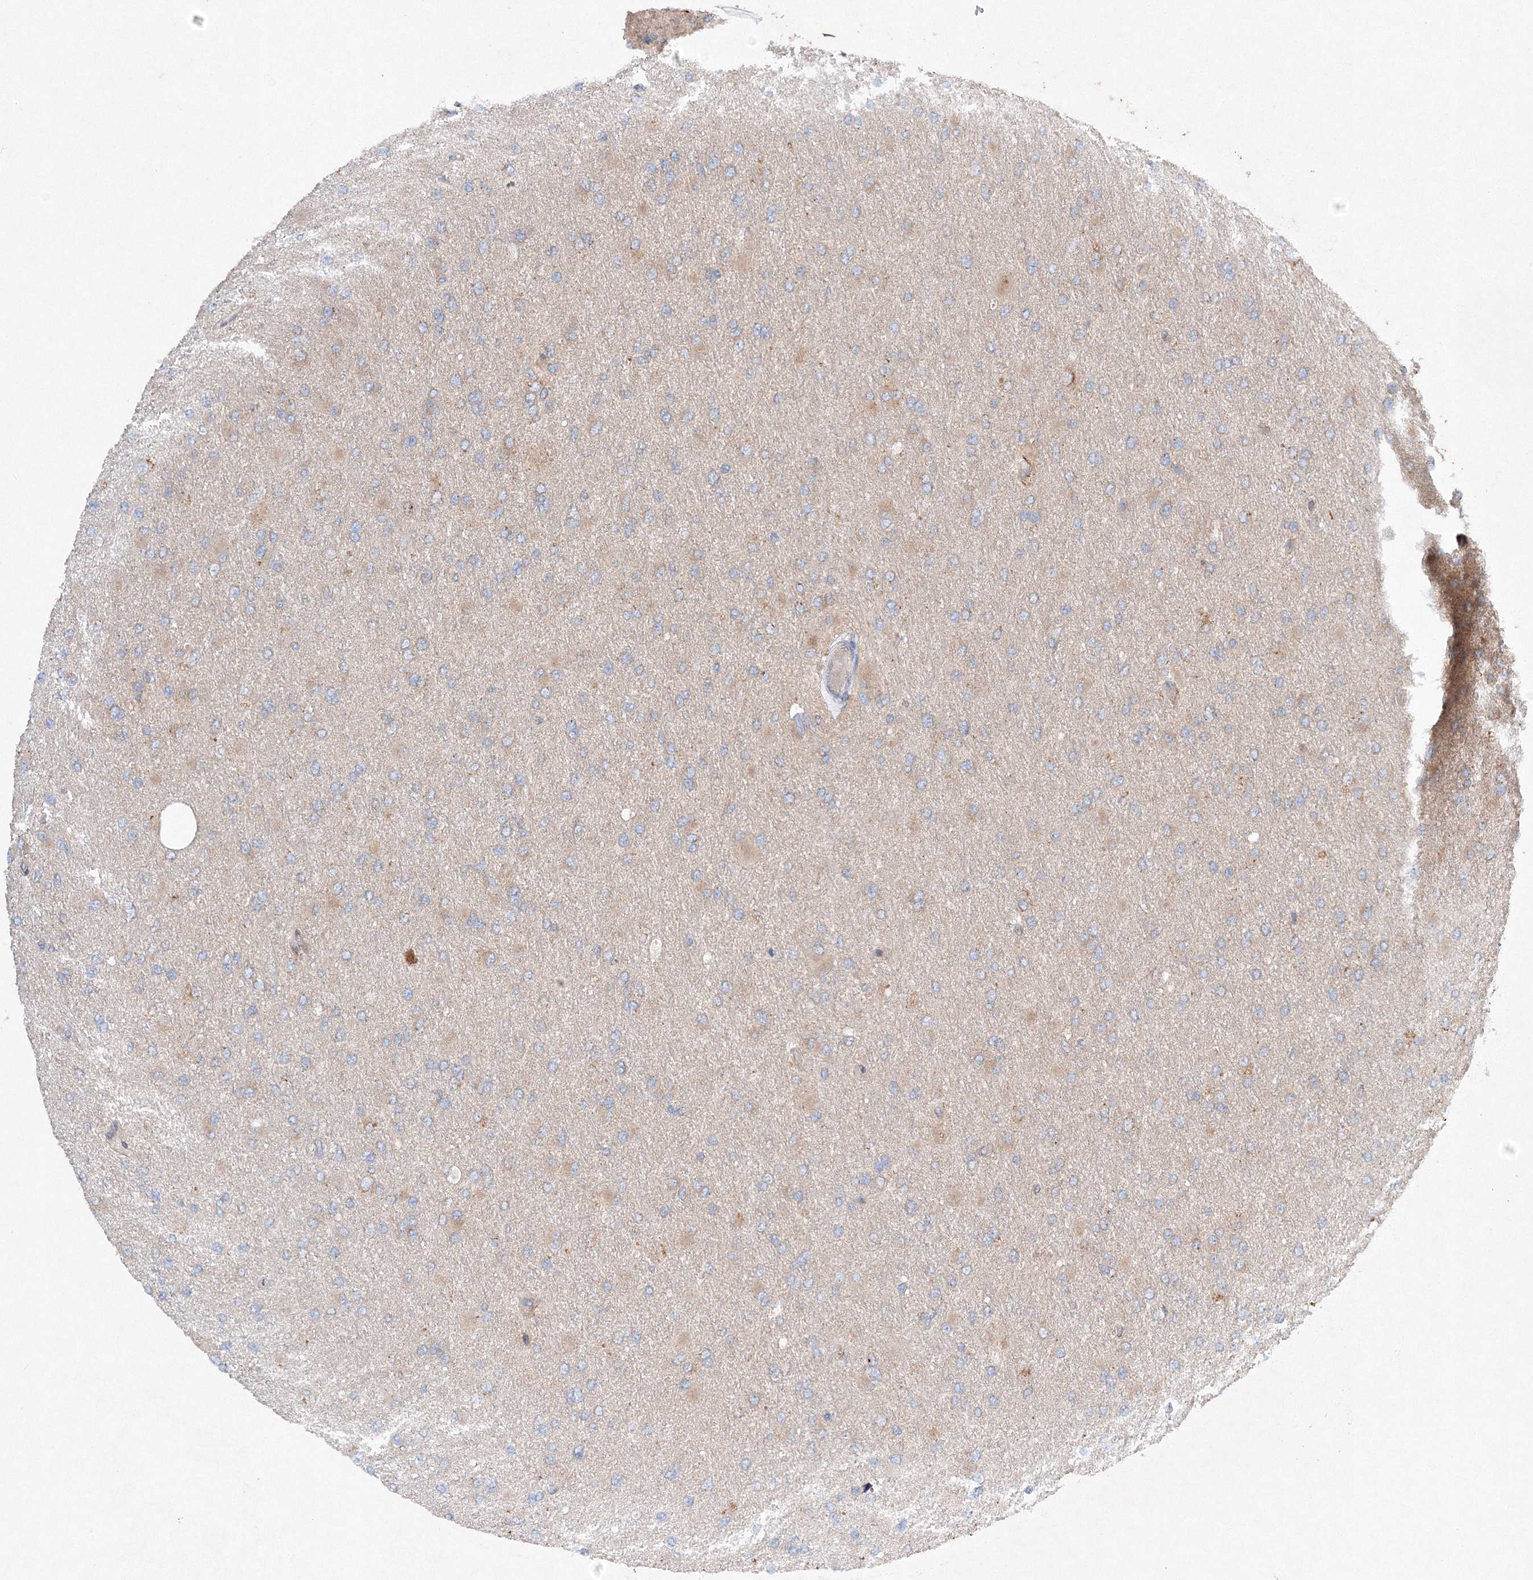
{"staining": {"intensity": "weak", "quantity": "<25%", "location": "cytoplasmic/membranous"}, "tissue": "glioma", "cell_type": "Tumor cells", "image_type": "cancer", "snomed": [{"axis": "morphology", "description": "Glioma, malignant, High grade"}, {"axis": "topography", "description": "Cerebral cortex"}], "caption": "A photomicrograph of malignant glioma (high-grade) stained for a protein shows no brown staining in tumor cells.", "gene": "SLC36A1", "patient": {"sex": "female", "age": 36}}